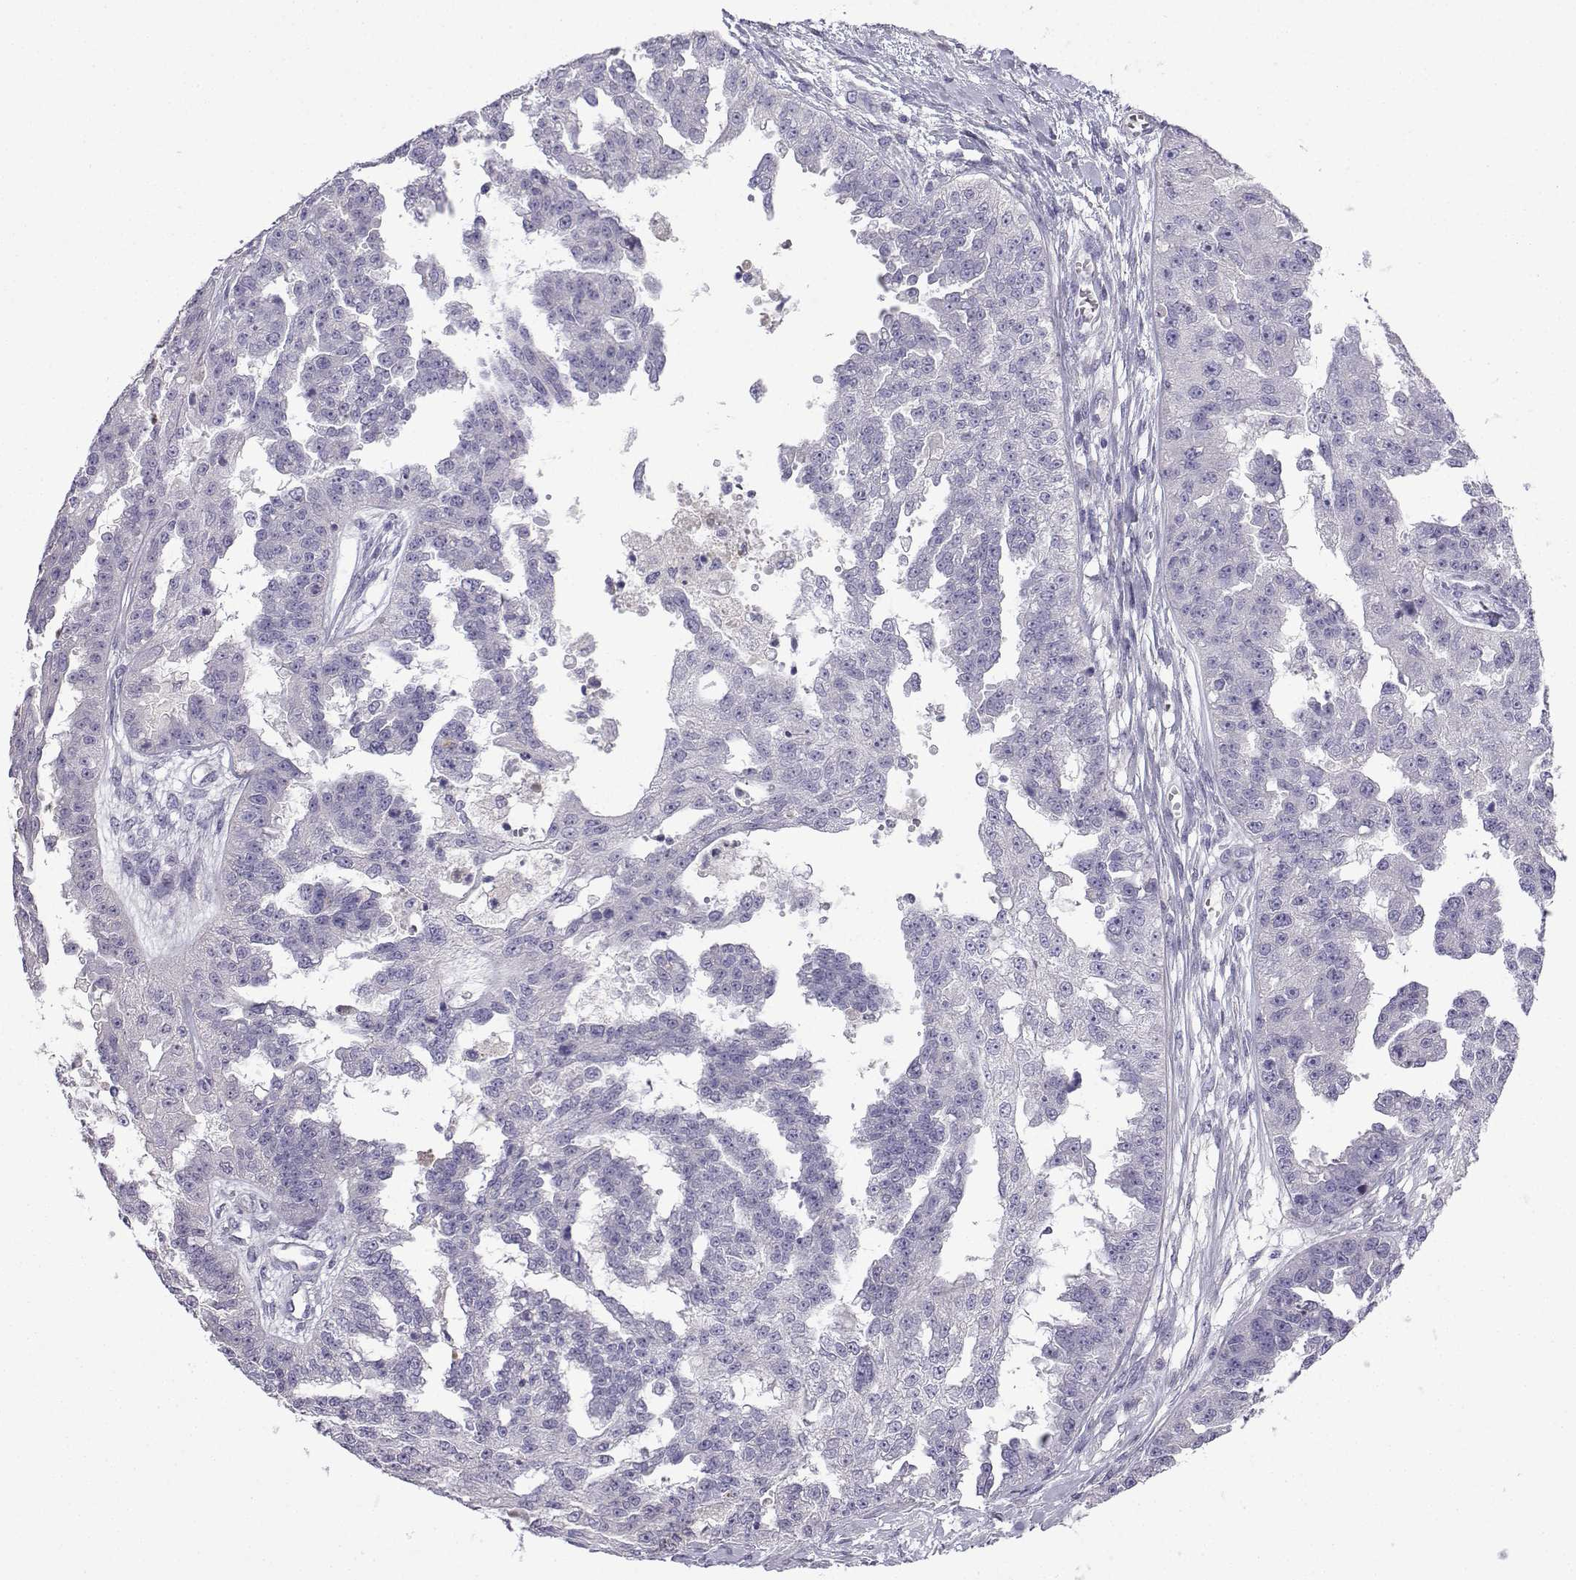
{"staining": {"intensity": "negative", "quantity": "none", "location": "none"}, "tissue": "ovarian cancer", "cell_type": "Tumor cells", "image_type": "cancer", "snomed": [{"axis": "morphology", "description": "Cystadenocarcinoma, serous, NOS"}, {"axis": "topography", "description": "Ovary"}], "caption": "An immunohistochemistry (IHC) image of ovarian serous cystadenocarcinoma is shown. There is no staining in tumor cells of ovarian serous cystadenocarcinoma. (DAB (3,3'-diaminobenzidine) IHC visualized using brightfield microscopy, high magnification).", "gene": "SPACA7", "patient": {"sex": "female", "age": 58}}